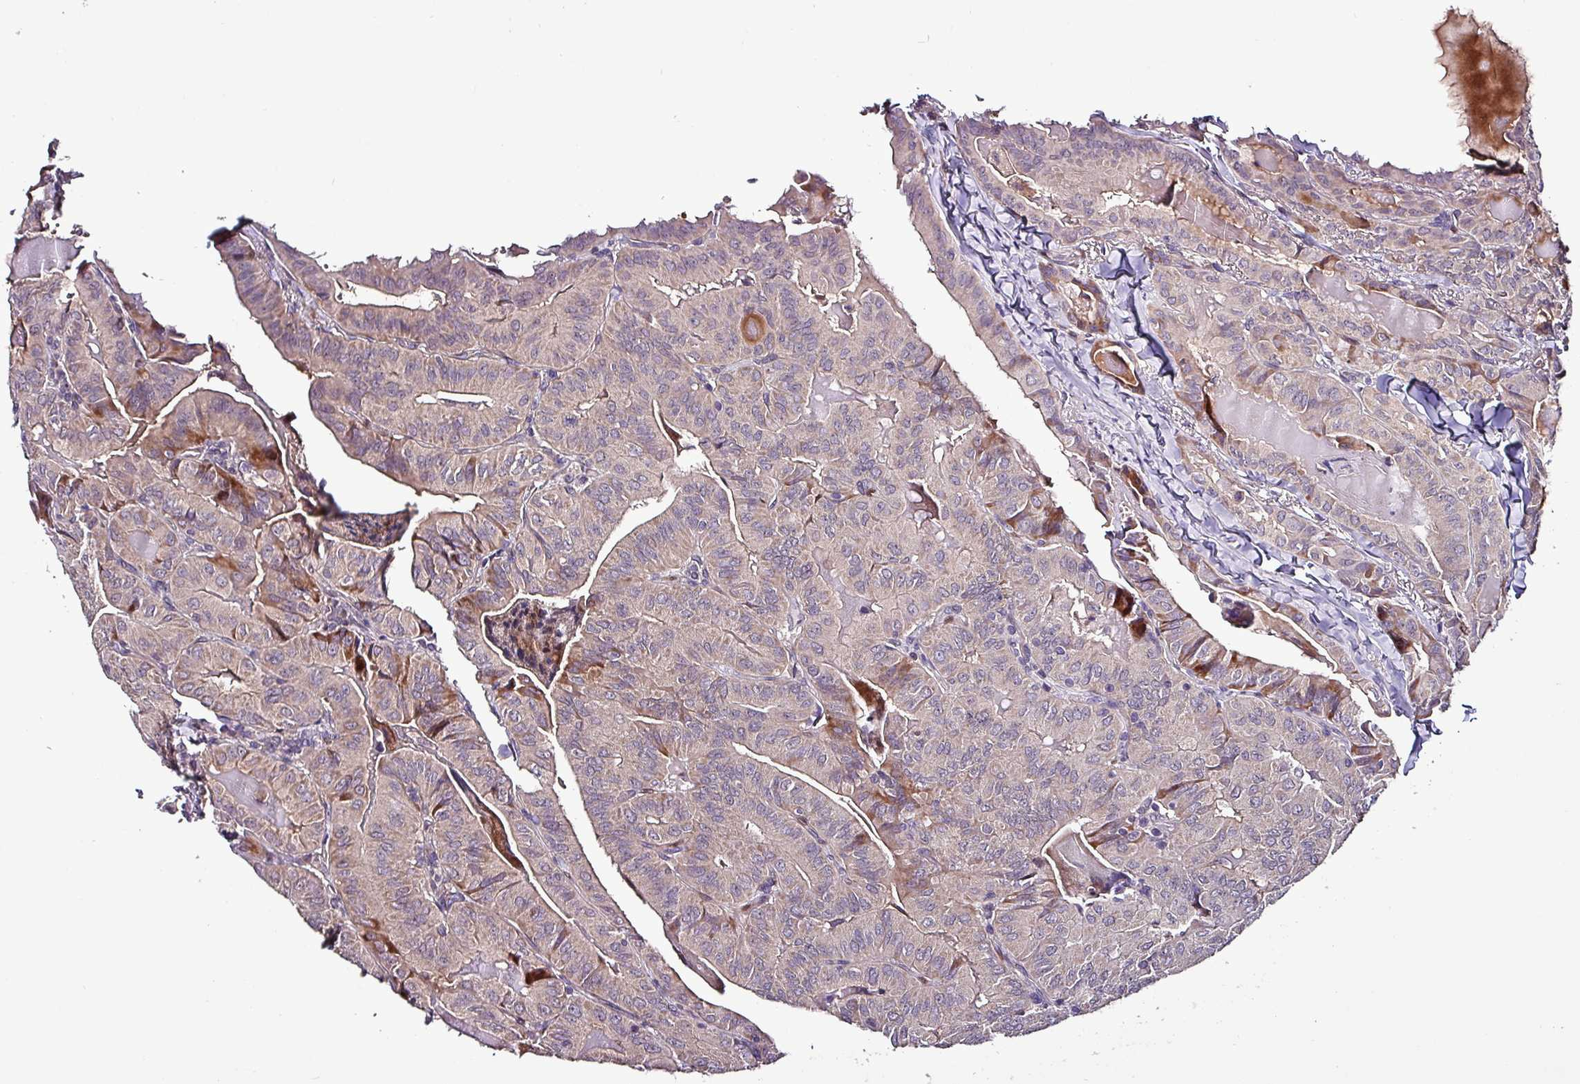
{"staining": {"intensity": "moderate", "quantity": "<25%", "location": "cytoplasmic/membranous"}, "tissue": "thyroid cancer", "cell_type": "Tumor cells", "image_type": "cancer", "snomed": [{"axis": "morphology", "description": "Papillary adenocarcinoma, NOS"}, {"axis": "topography", "description": "Thyroid gland"}], "caption": "Tumor cells demonstrate moderate cytoplasmic/membranous staining in approximately <25% of cells in thyroid cancer (papillary adenocarcinoma).", "gene": "GRAPL", "patient": {"sex": "female", "age": 68}}